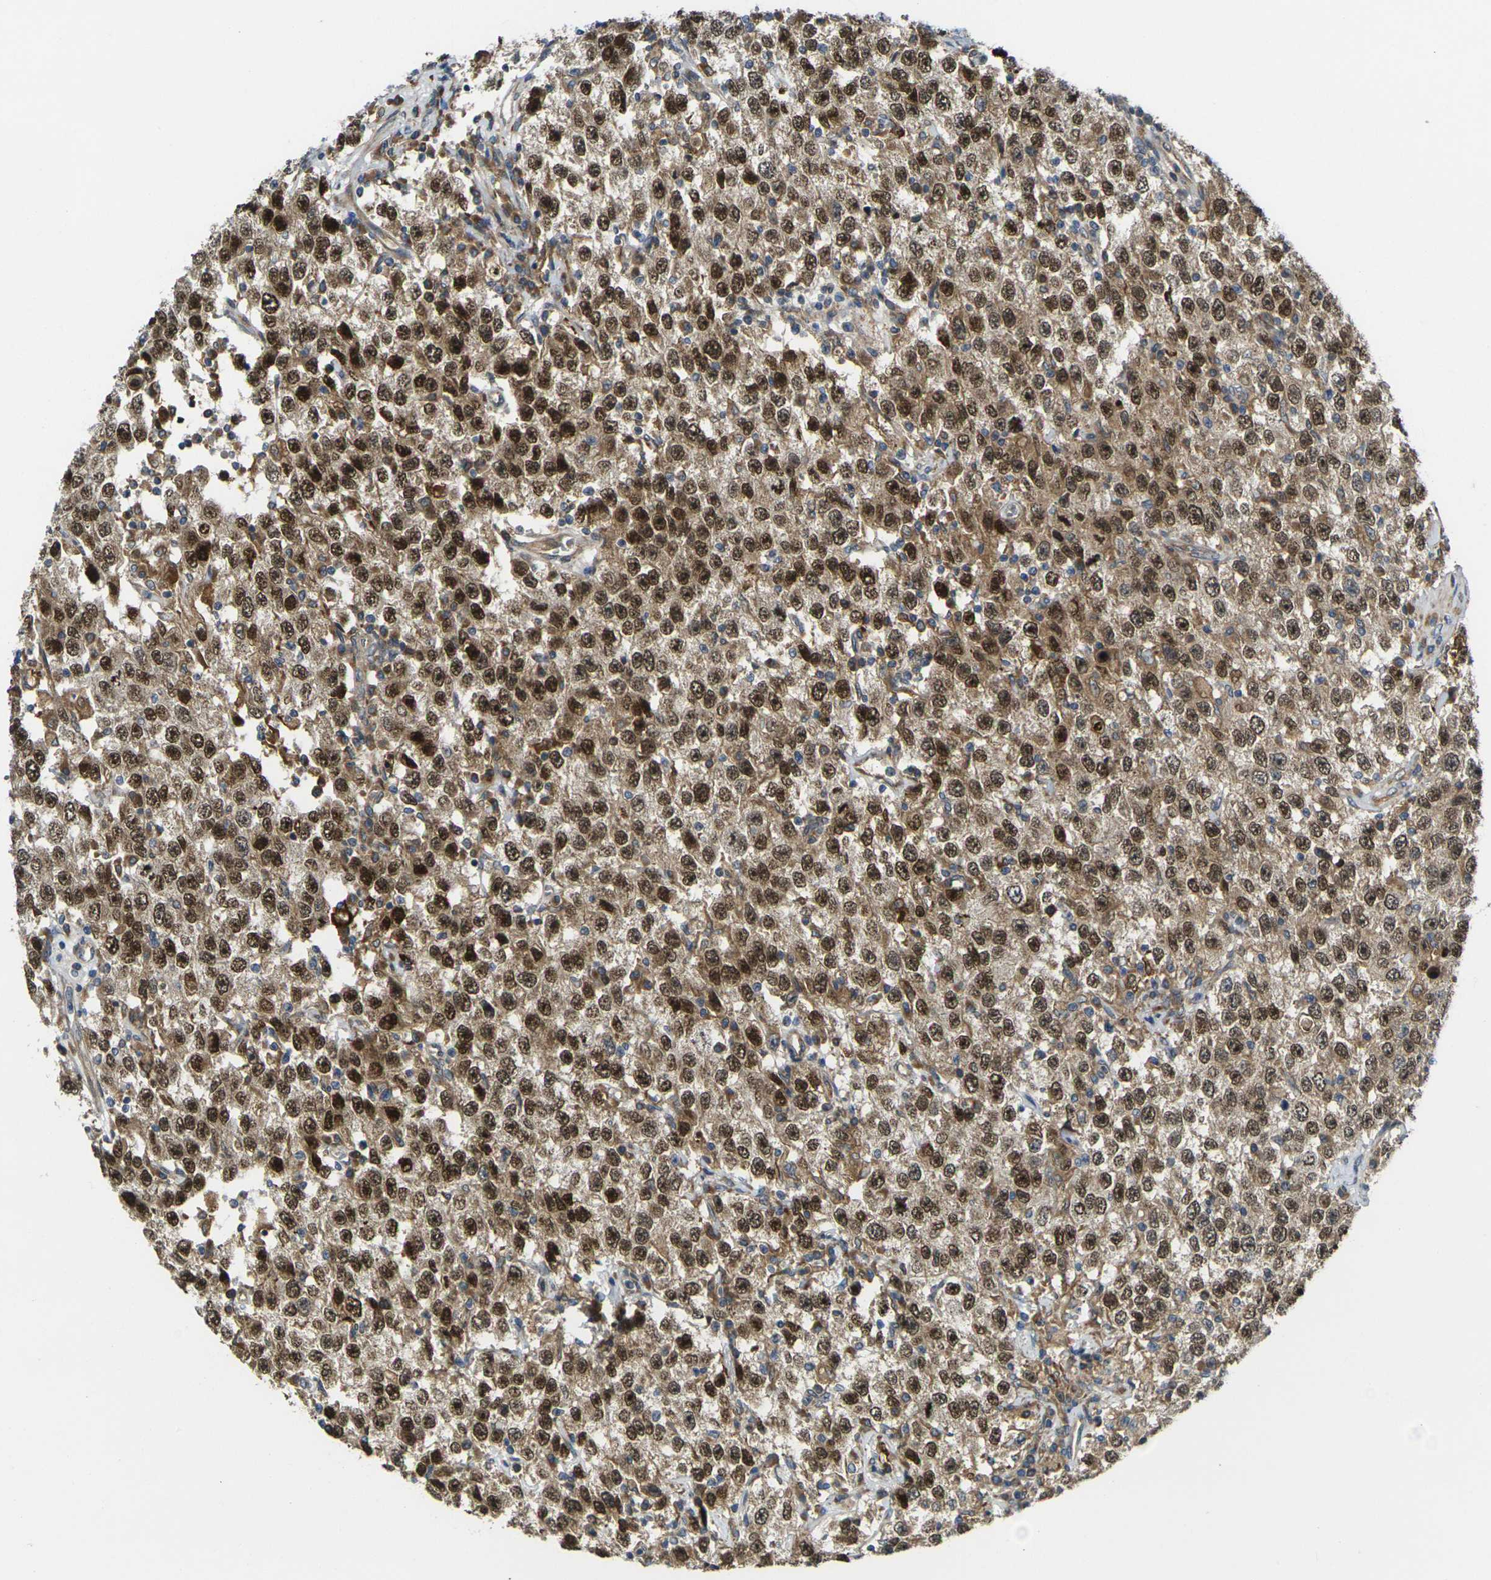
{"staining": {"intensity": "strong", "quantity": ">75%", "location": "cytoplasmic/membranous,nuclear"}, "tissue": "testis cancer", "cell_type": "Tumor cells", "image_type": "cancer", "snomed": [{"axis": "morphology", "description": "Seminoma, NOS"}, {"axis": "topography", "description": "Testis"}], "caption": "A brown stain shows strong cytoplasmic/membranous and nuclear staining of a protein in seminoma (testis) tumor cells. The protein is stained brown, and the nuclei are stained in blue (DAB (3,3'-diaminobenzidine) IHC with brightfield microscopy, high magnification).", "gene": "FZD1", "patient": {"sex": "male", "age": 41}}